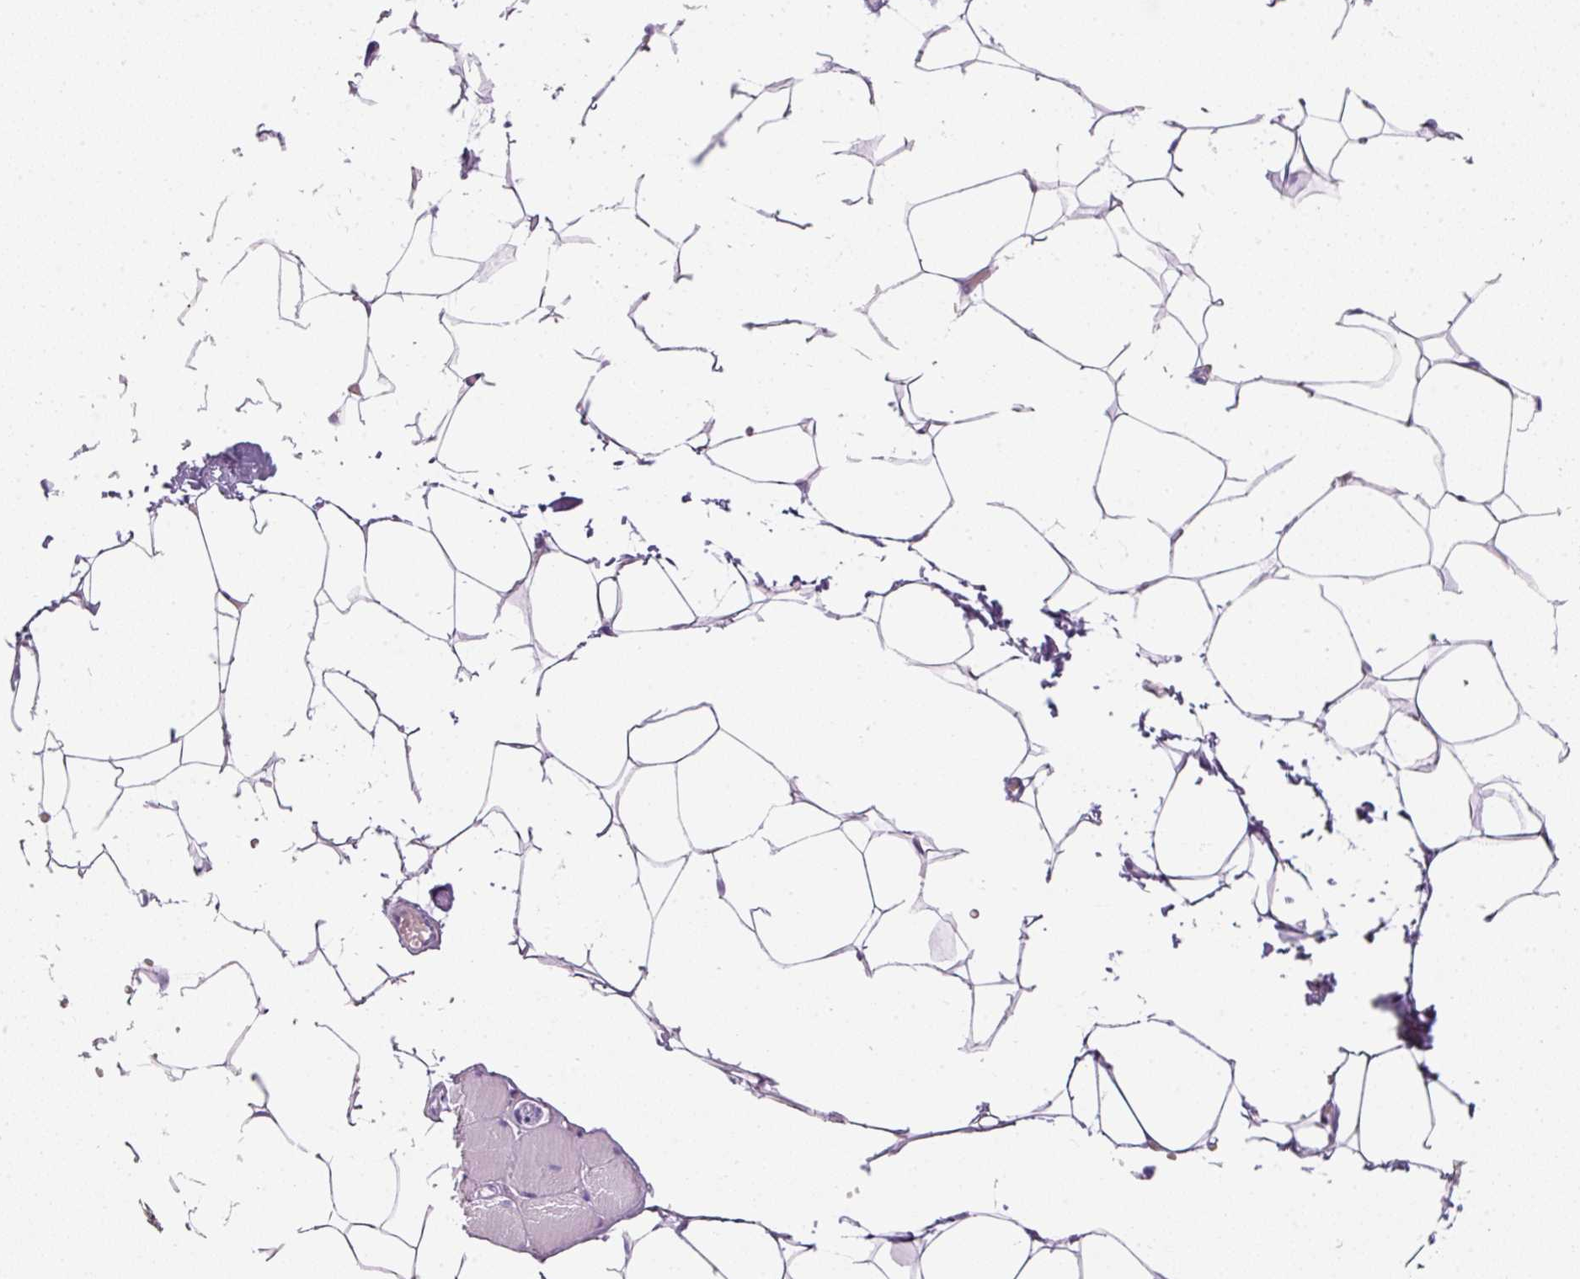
{"staining": {"intensity": "negative", "quantity": "none", "location": "none"}, "tissue": "adipose tissue", "cell_type": "Adipocytes", "image_type": "normal", "snomed": [{"axis": "morphology", "description": "Normal tissue, NOS"}, {"axis": "topography", "description": "Skin"}, {"axis": "topography", "description": "Peripheral nerve tissue"}], "caption": "Normal adipose tissue was stained to show a protein in brown. There is no significant staining in adipocytes.", "gene": "ENSG00000288796", "patient": {"sex": "female", "age": 56}}